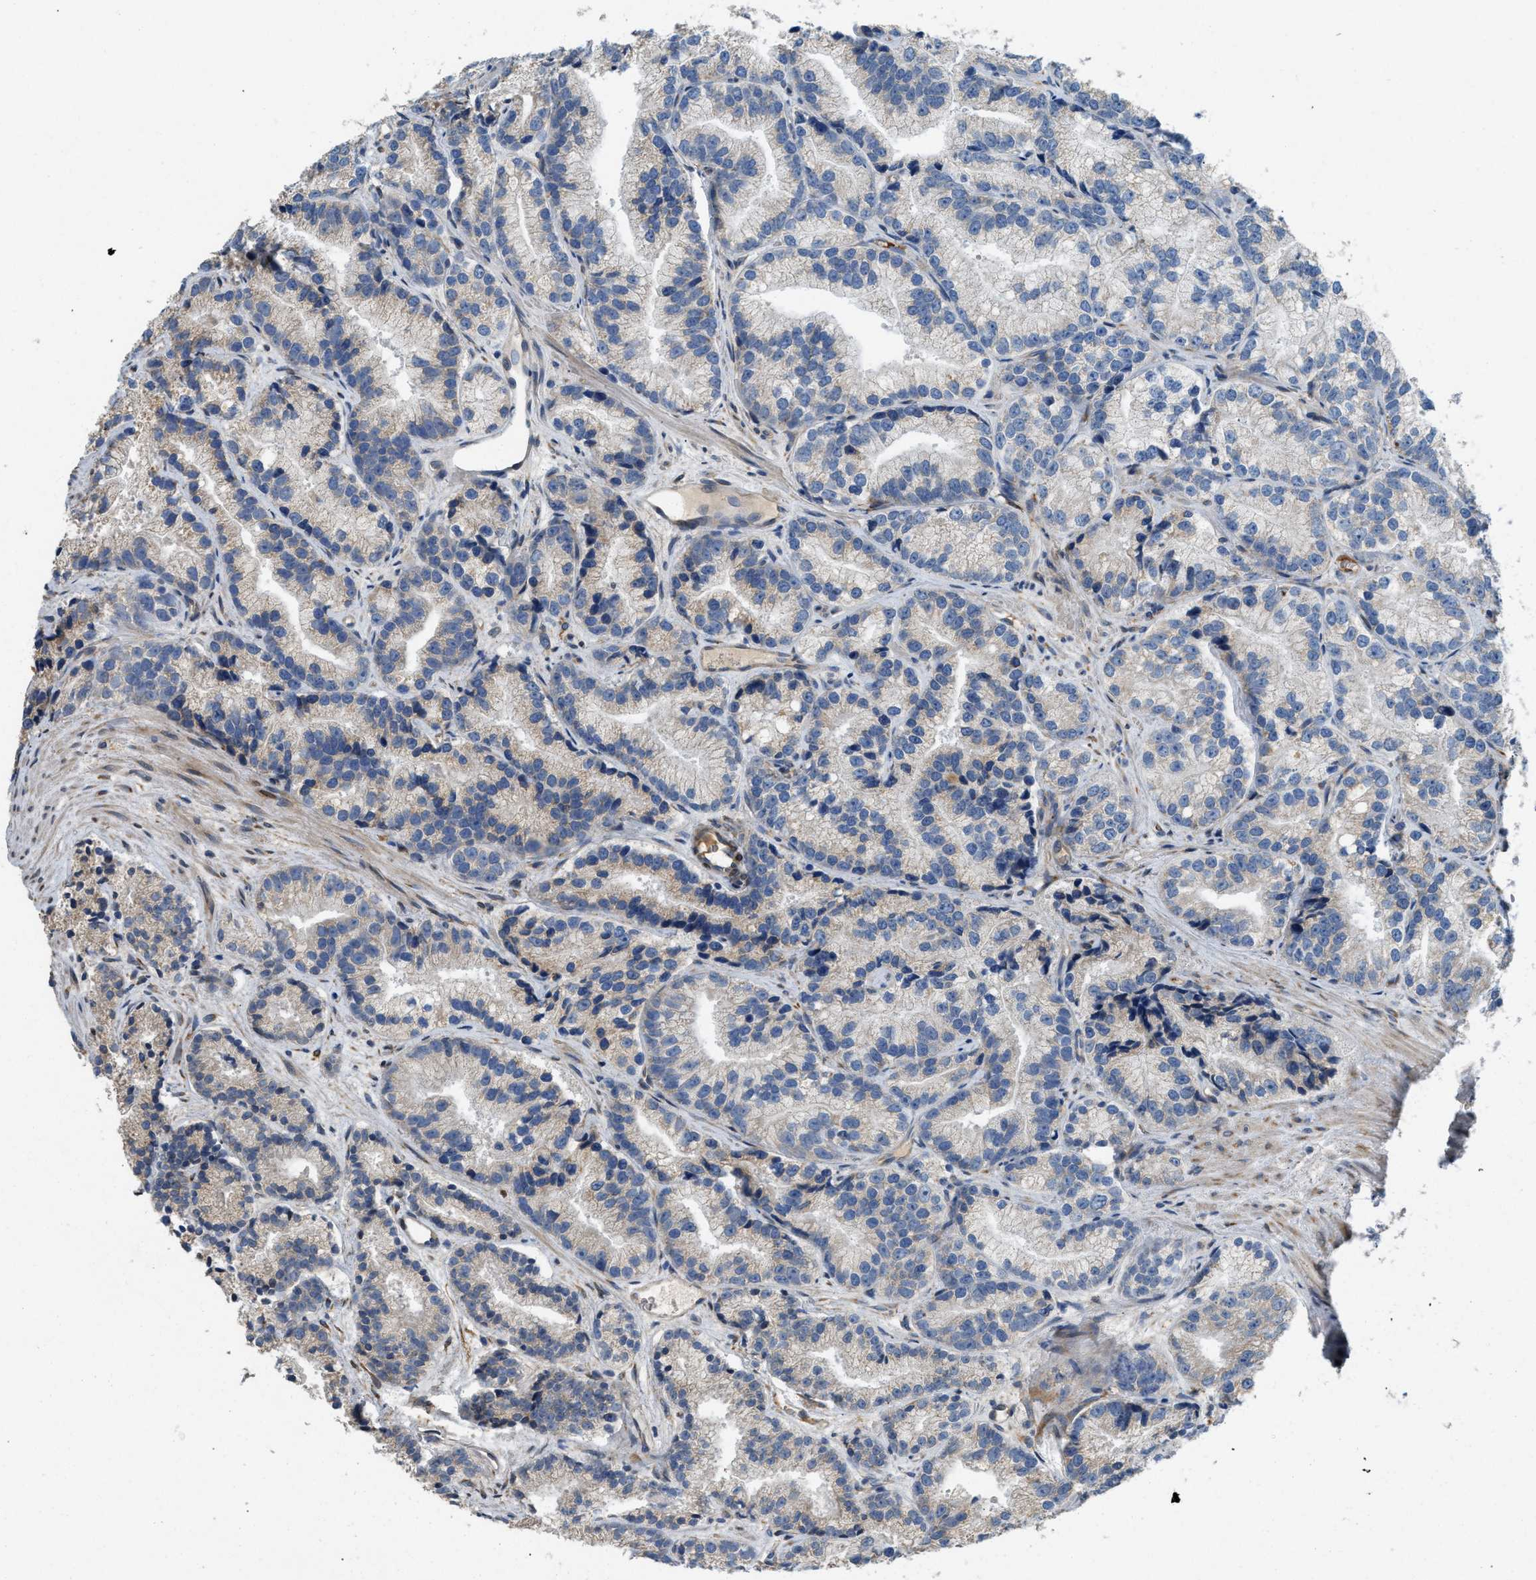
{"staining": {"intensity": "negative", "quantity": "none", "location": "none"}, "tissue": "prostate cancer", "cell_type": "Tumor cells", "image_type": "cancer", "snomed": [{"axis": "morphology", "description": "Adenocarcinoma, Low grade"}, {"axis": "topography", "description": "Prostate"}], "caption": "Protein analysis of prostate cancer (low-grade adenocarcinoma) exhibits no significant expression in tumor cells. The staining was performed using DAB (3,3'-diaminobenzidine) to visualize the protein expression in brown, while the nuclei were stained in blue with hematoxylin (Magnification: 20x).", "gene": "GGCX", "patient": {"sex": "male", "age": 89}}